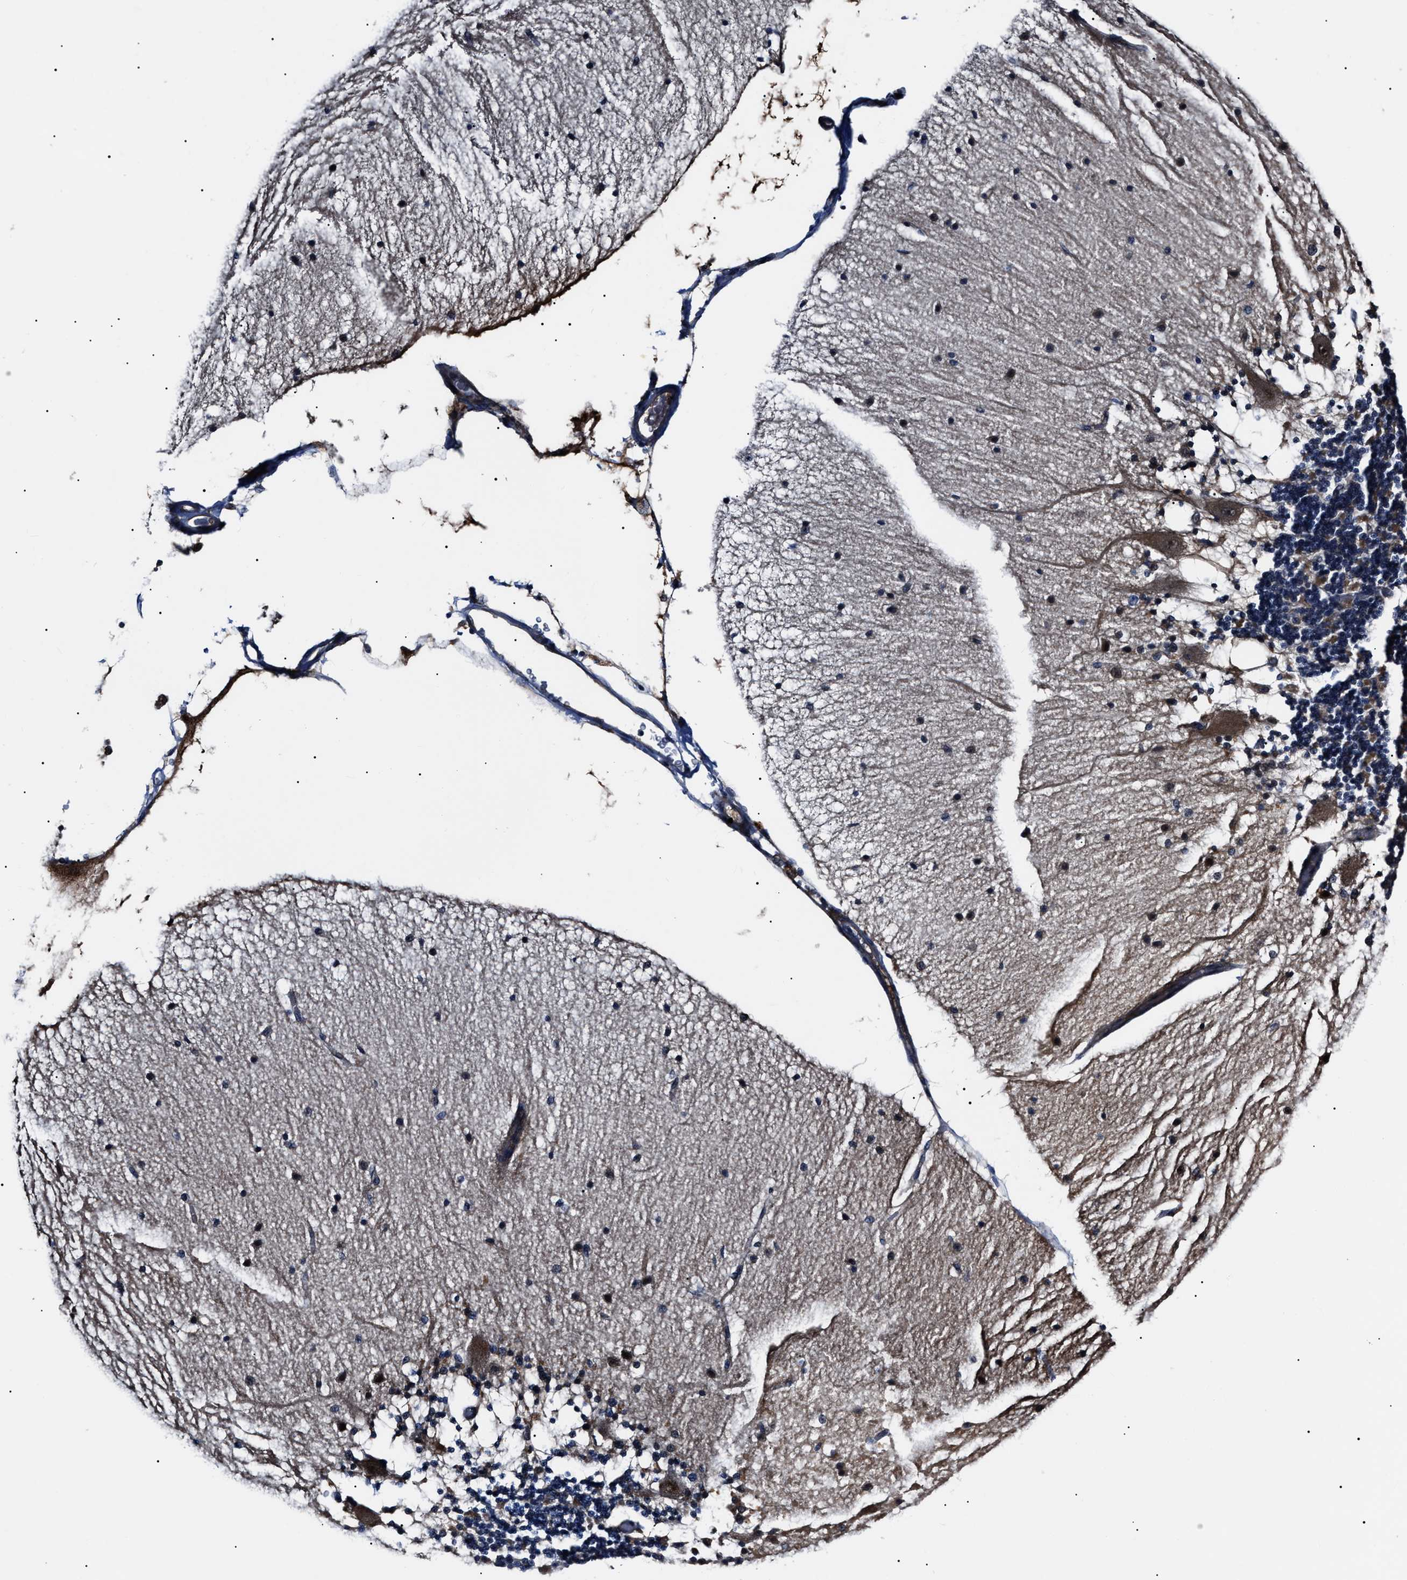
{"staining": {"intensity": "moderate", "quantity": "<25%", "location": "cytoplasmic/membranous"}, "tissue": "cerebellum", "cell_type": "Cells in granular layer", "image_type": "normal", "snomed": [{"axis": "morphology", "description": "Normal tissue, NOS"}, {"axis": "topography", "description": "Cerebellum"}], "caption": "An immunohistochemistry (IHC) photomicrograph of unremarkable tissue is shown. Protein staining in brown shows moderate cytoplasmic/membranous positivity in cerebellum within cells in granular layer. (DAB (3,3'-diaminobenzidine) IHC, brown staining for protein, blue staining for nuclei).", "gene": "IFT81", "patient": {"sex": "female", "age": 54}}